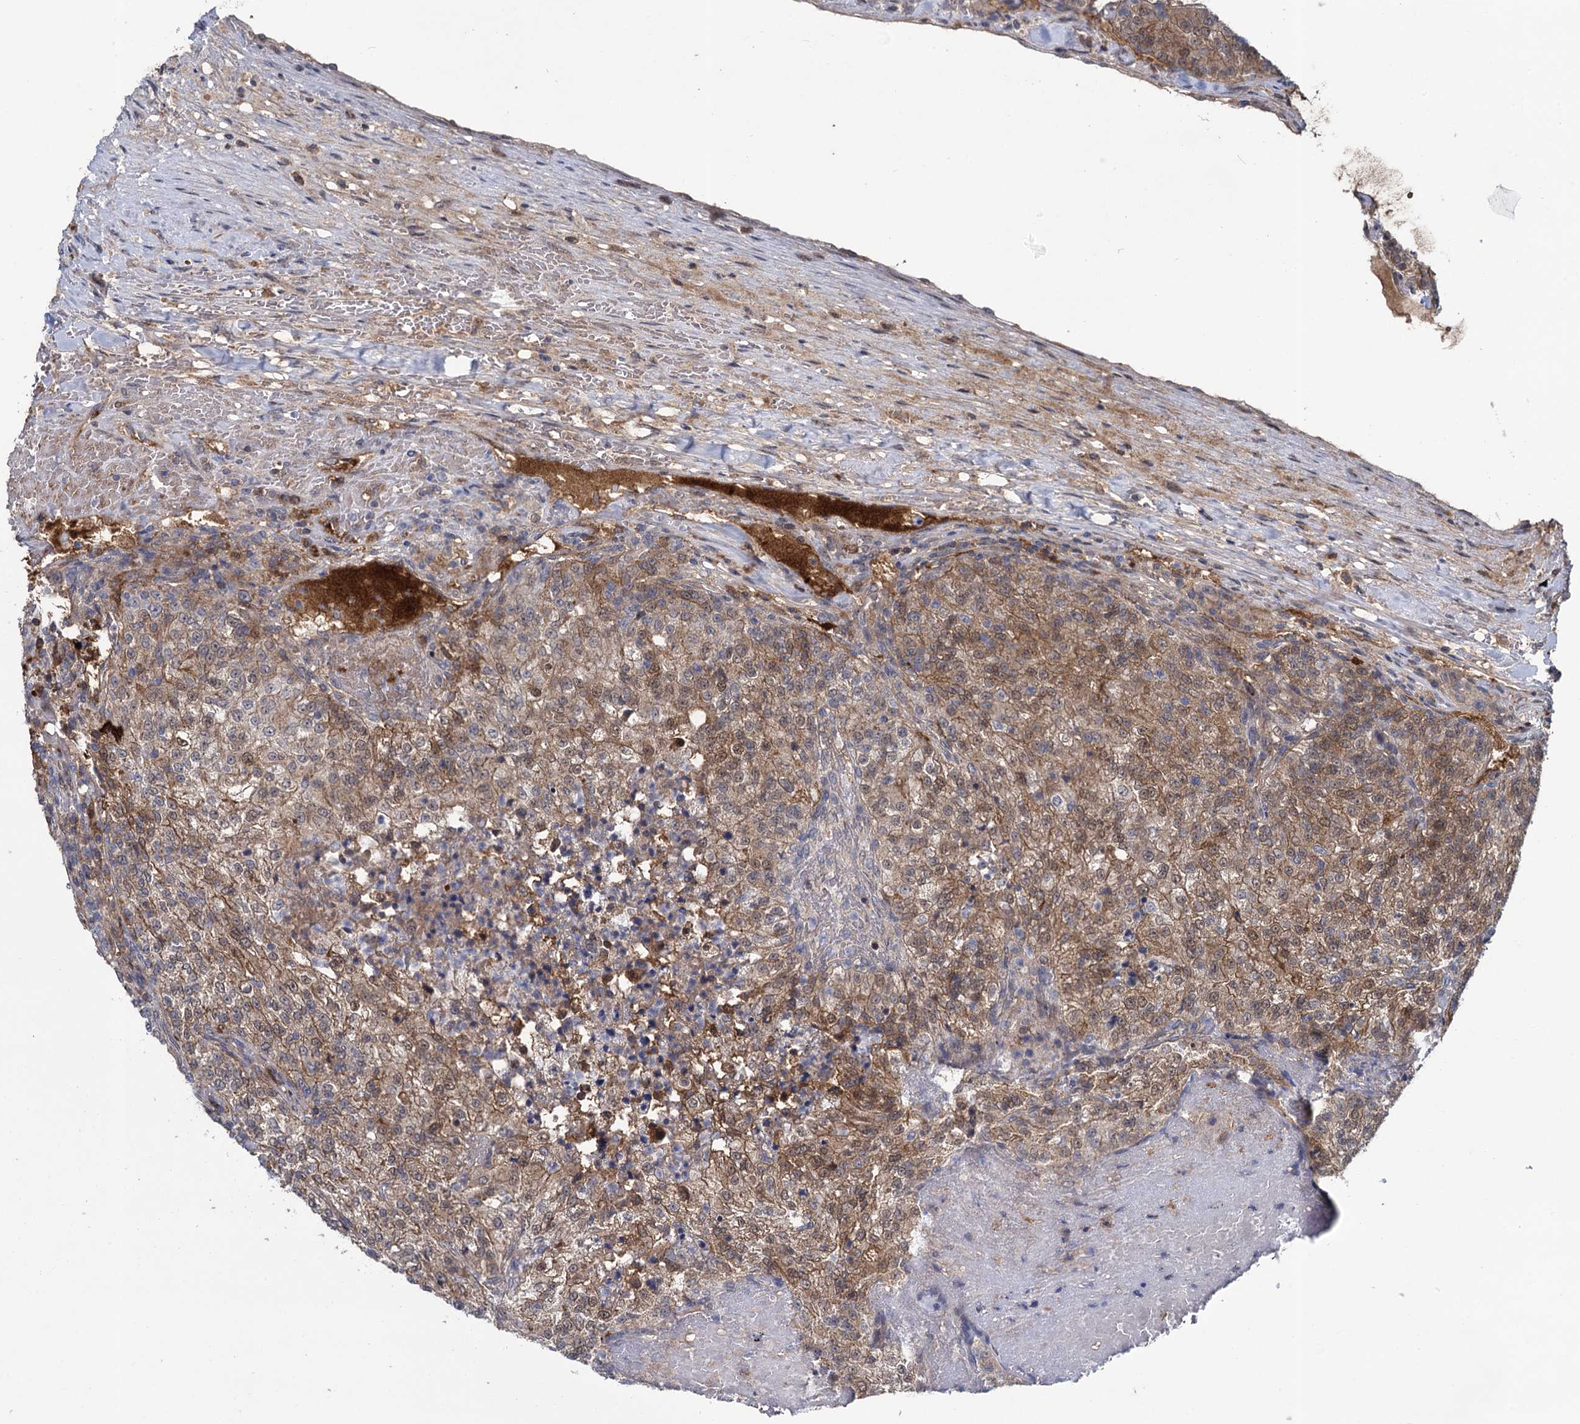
{"staining": {"intensity": "moderate", "quantity": ">75%", "location": "cytoplasmic/membranous"}, "tissue": "renal cancer", "cell_type": "Tumor cells", "image_type": "cancer", "snomed": [{"axis": "morphology", "description": "Adenocarcinoma, NOS"}, {"axis": "topography", "description": "Kidney"}], "caption": "Renal adenocarcinoma stained with immunohistochemistry (IHC) exhibits moderate cytoplasmic/membranous expression in about >75% of tumor cells.", "gene": "GLO1", "patient": {"sex": "female", "age": 63}}